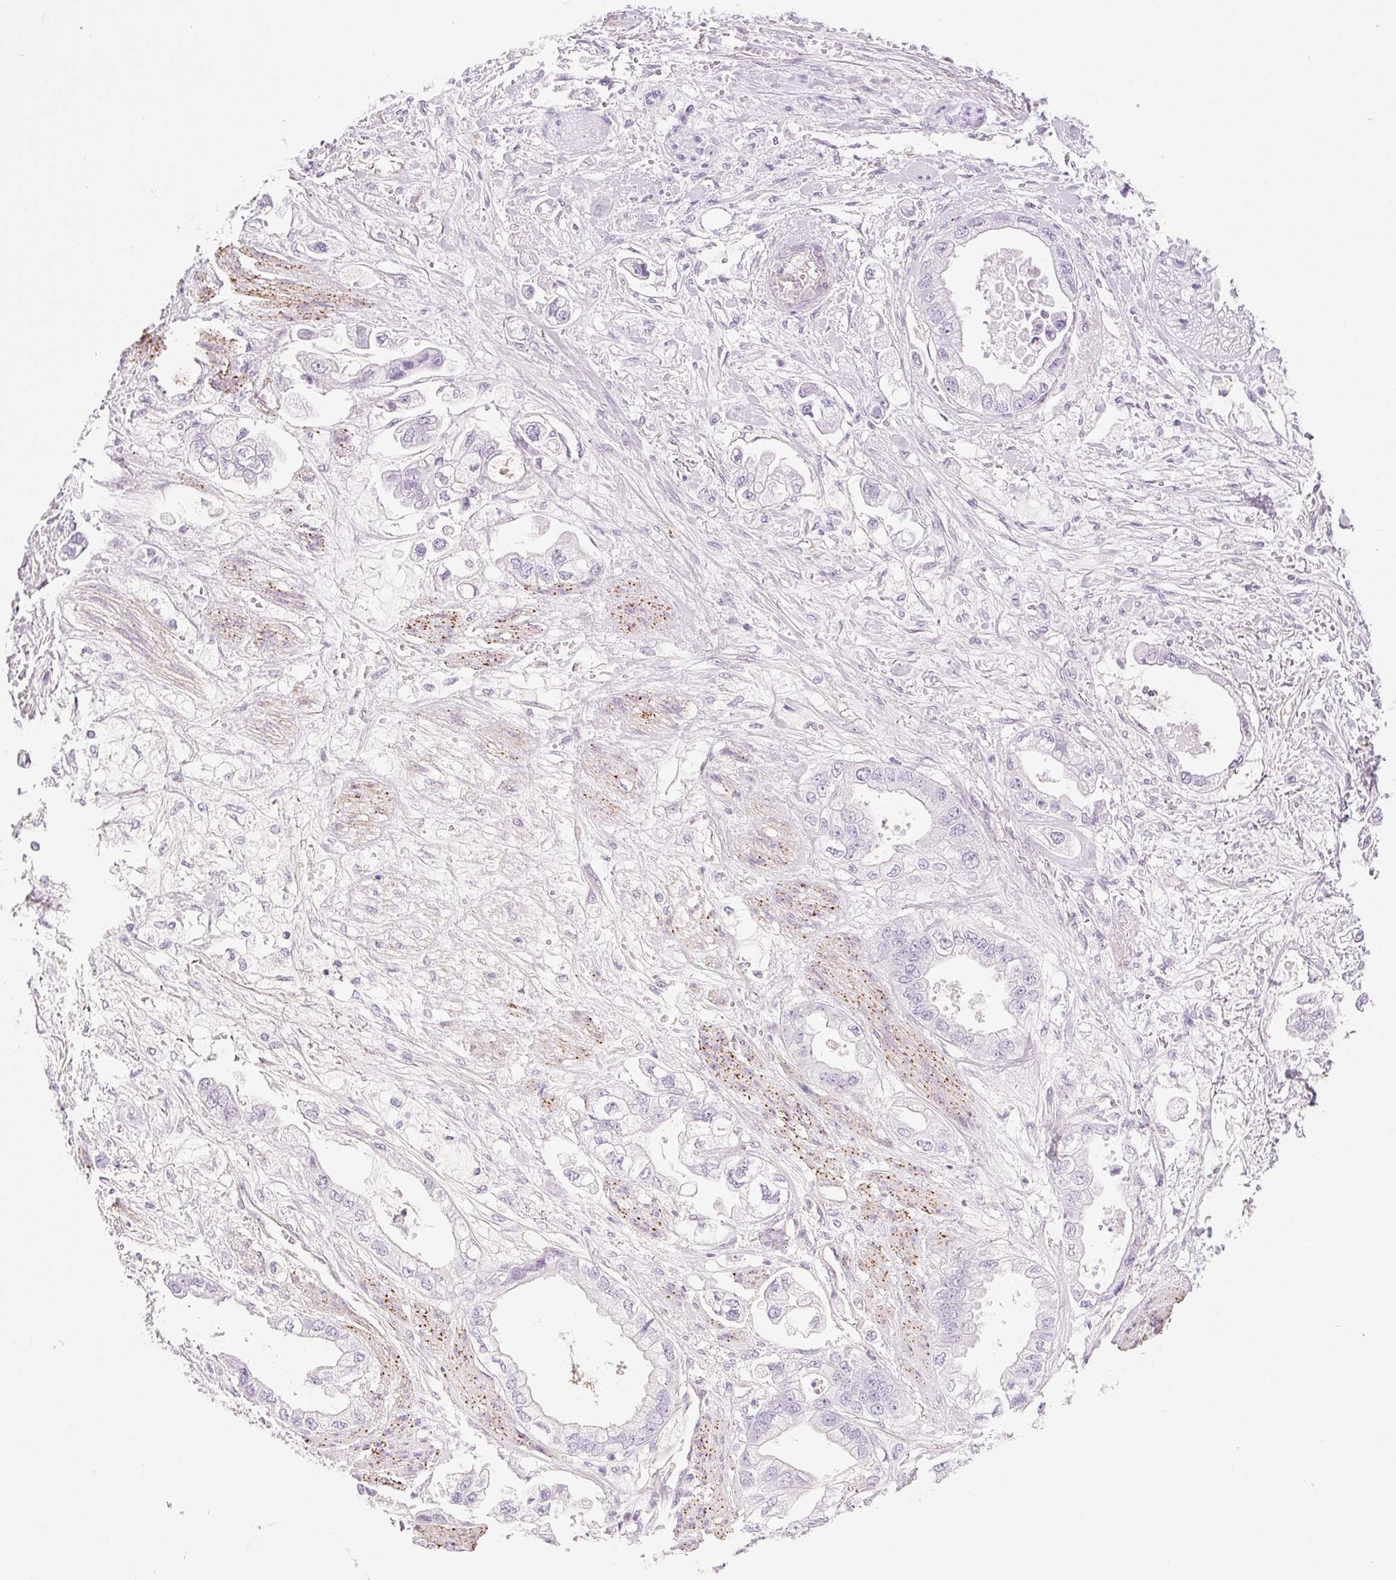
{"staining": {"intensity": "negative", "quantity": "none", "location": "none"}, "tissue": "stomach cancer", "cell_type": "Tumor cells", "image_type": "cancer", "snomed": [{"axis": "morphology", "description": "Adenocarcinoma, NOS"}, {"axis": "topography", "description": "Stomach"}], "caption": "This is a photomicrograph of IHC staining of stomach adenocarcinoma, which shows no staining in tumor cells.", "gene": "EHD3", "patient": {"sex": "male", "age": 62}}